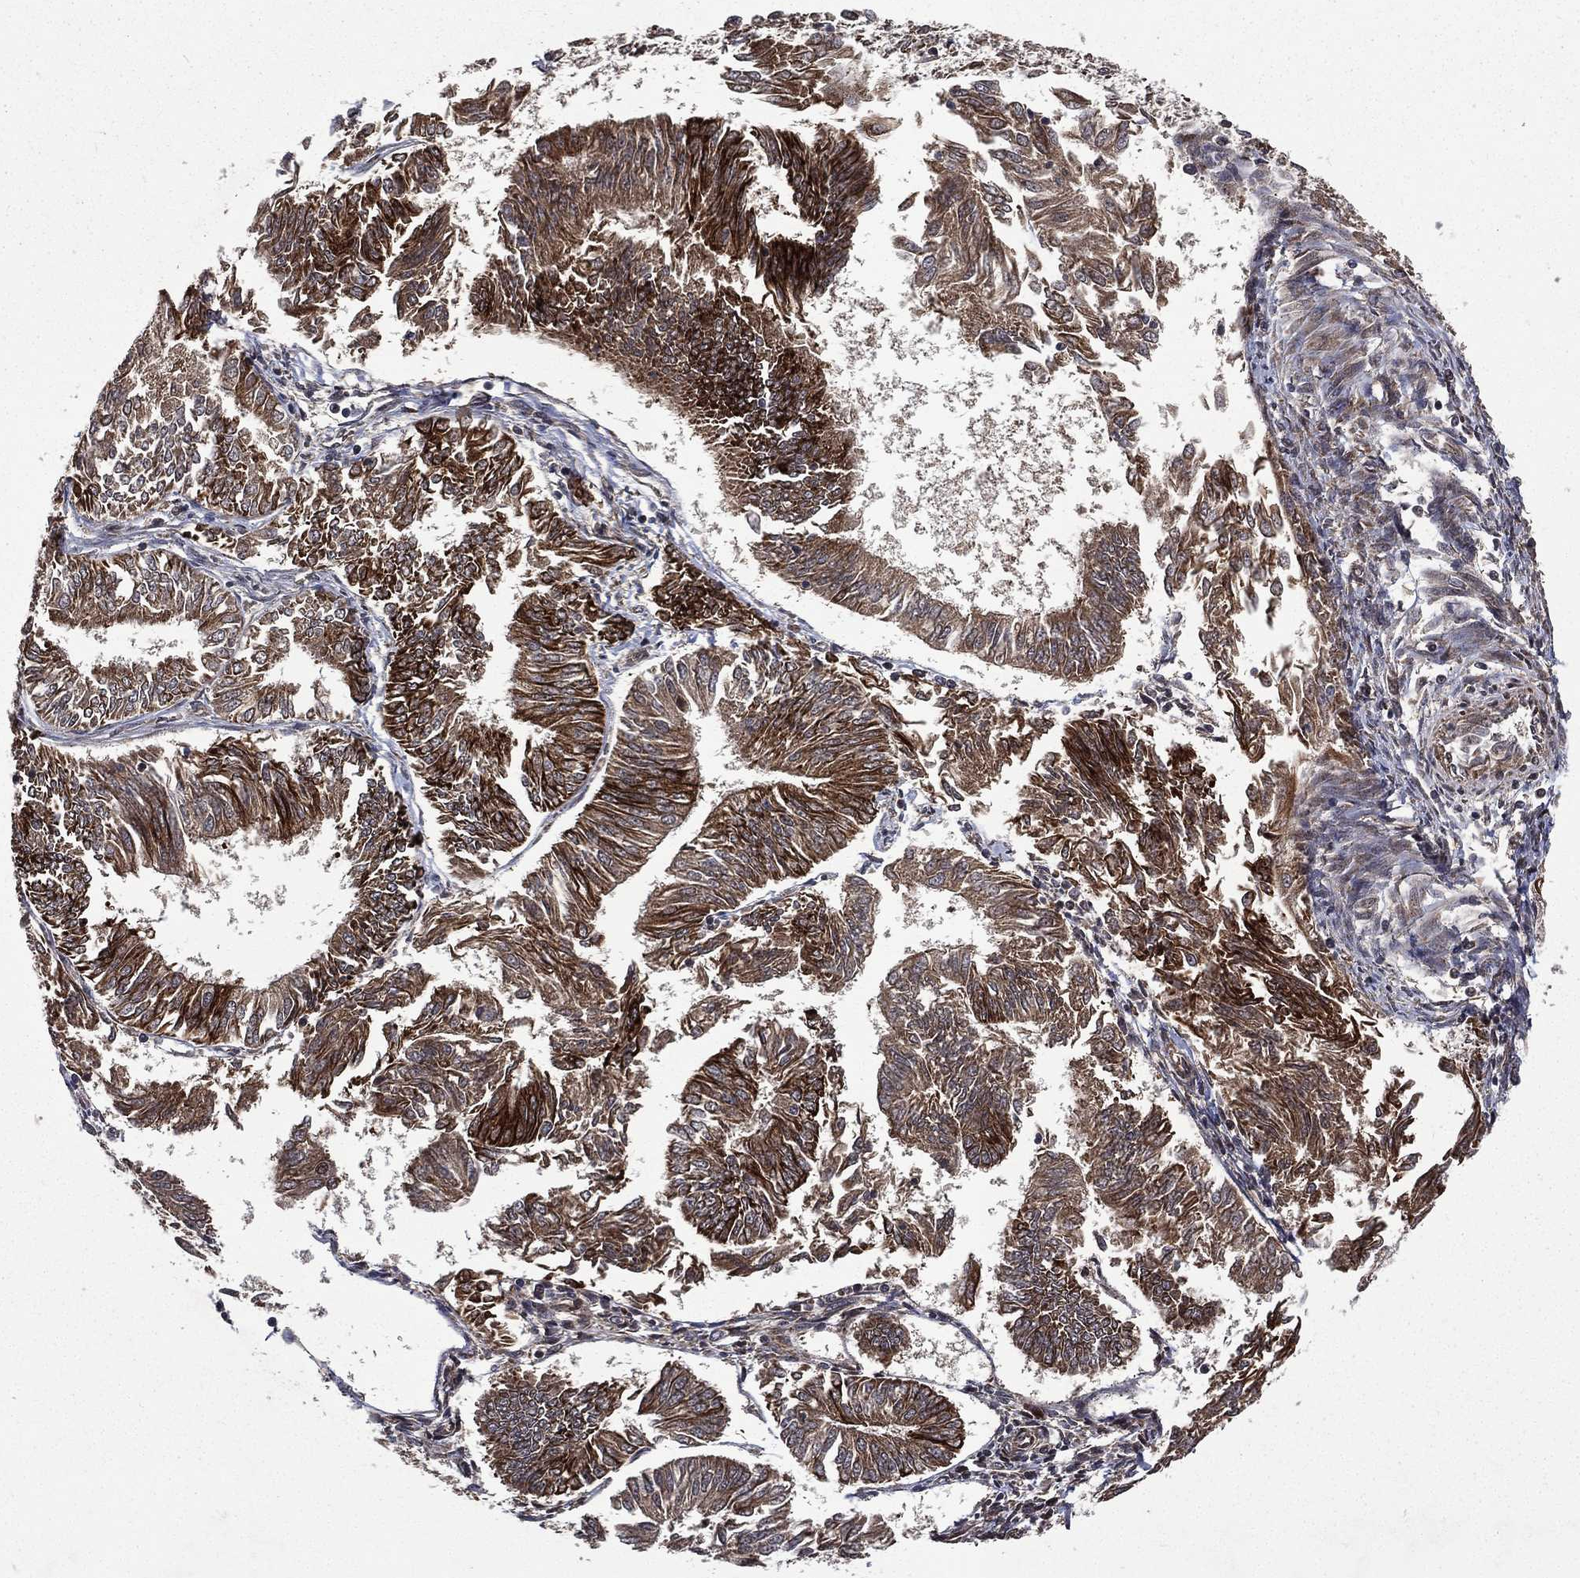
{"staining": {"intensity": "strong", "quantity": "25%-75%", "location": "cytoplasmic/membranous"}, "tissue": "endometrial cancer", "cell_type": "Tumor cells", "image_type": "cancer", "snomed": [{"axis": "morphology", "description": "Adenocarcinoma, NOS"}, {"axis": "topography", "description": "Endometrium"}], "caption": "A brown stain shows strong cytoplasmic/membranous positivity of a protein in endometrial cancer tumor cells. (brown staining indicates protein expression, while blue staining denotes nuclei).", "gene": "RAB11FIP4", "patient": {"sex": "female", "age": 58}}